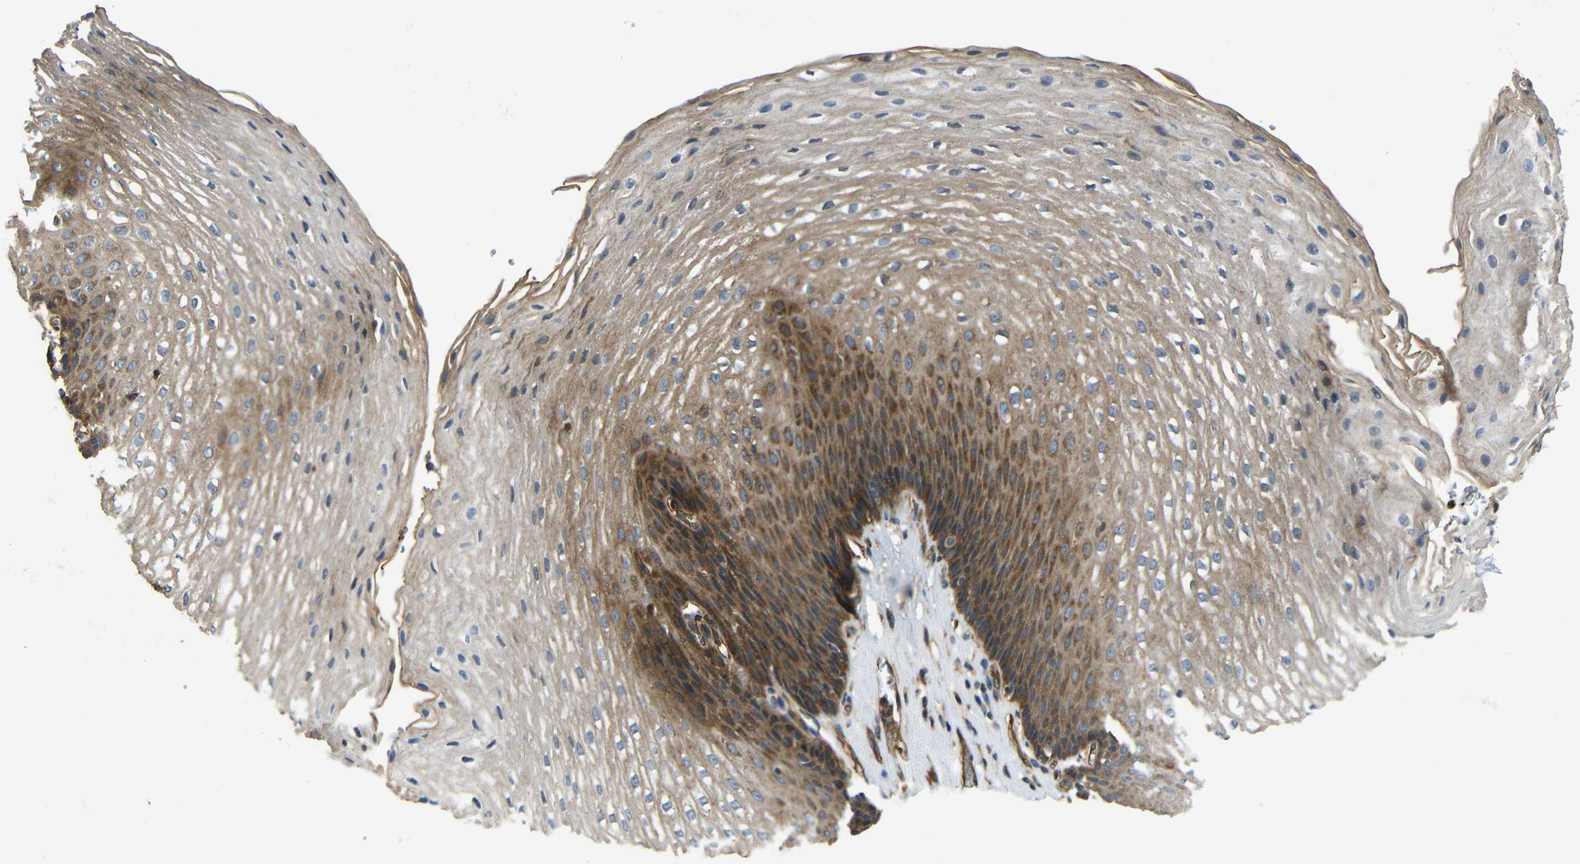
{"staining": {"intensity": "moderate", "quantity": ">75%", "location": "cytoplasmic/membranous"}, "tissue": "esophagus", "cell_type": "Squamous epithelial cells", "image_type": "normal", "snomed": [{"axis": "morphology", "description": "Normal tissue, NOS"}, {"axis": "topography", "description": "Esophagus"}], "caption": "About >75% of squamous epithelial cells in unremarkable human esophagus reveal moderate cytoplasmic/membranous protein expression as visualized by brown immunohistochemical staining.", "gene": "PTCH1", "patient": {"sex": "male", "age": 48}}